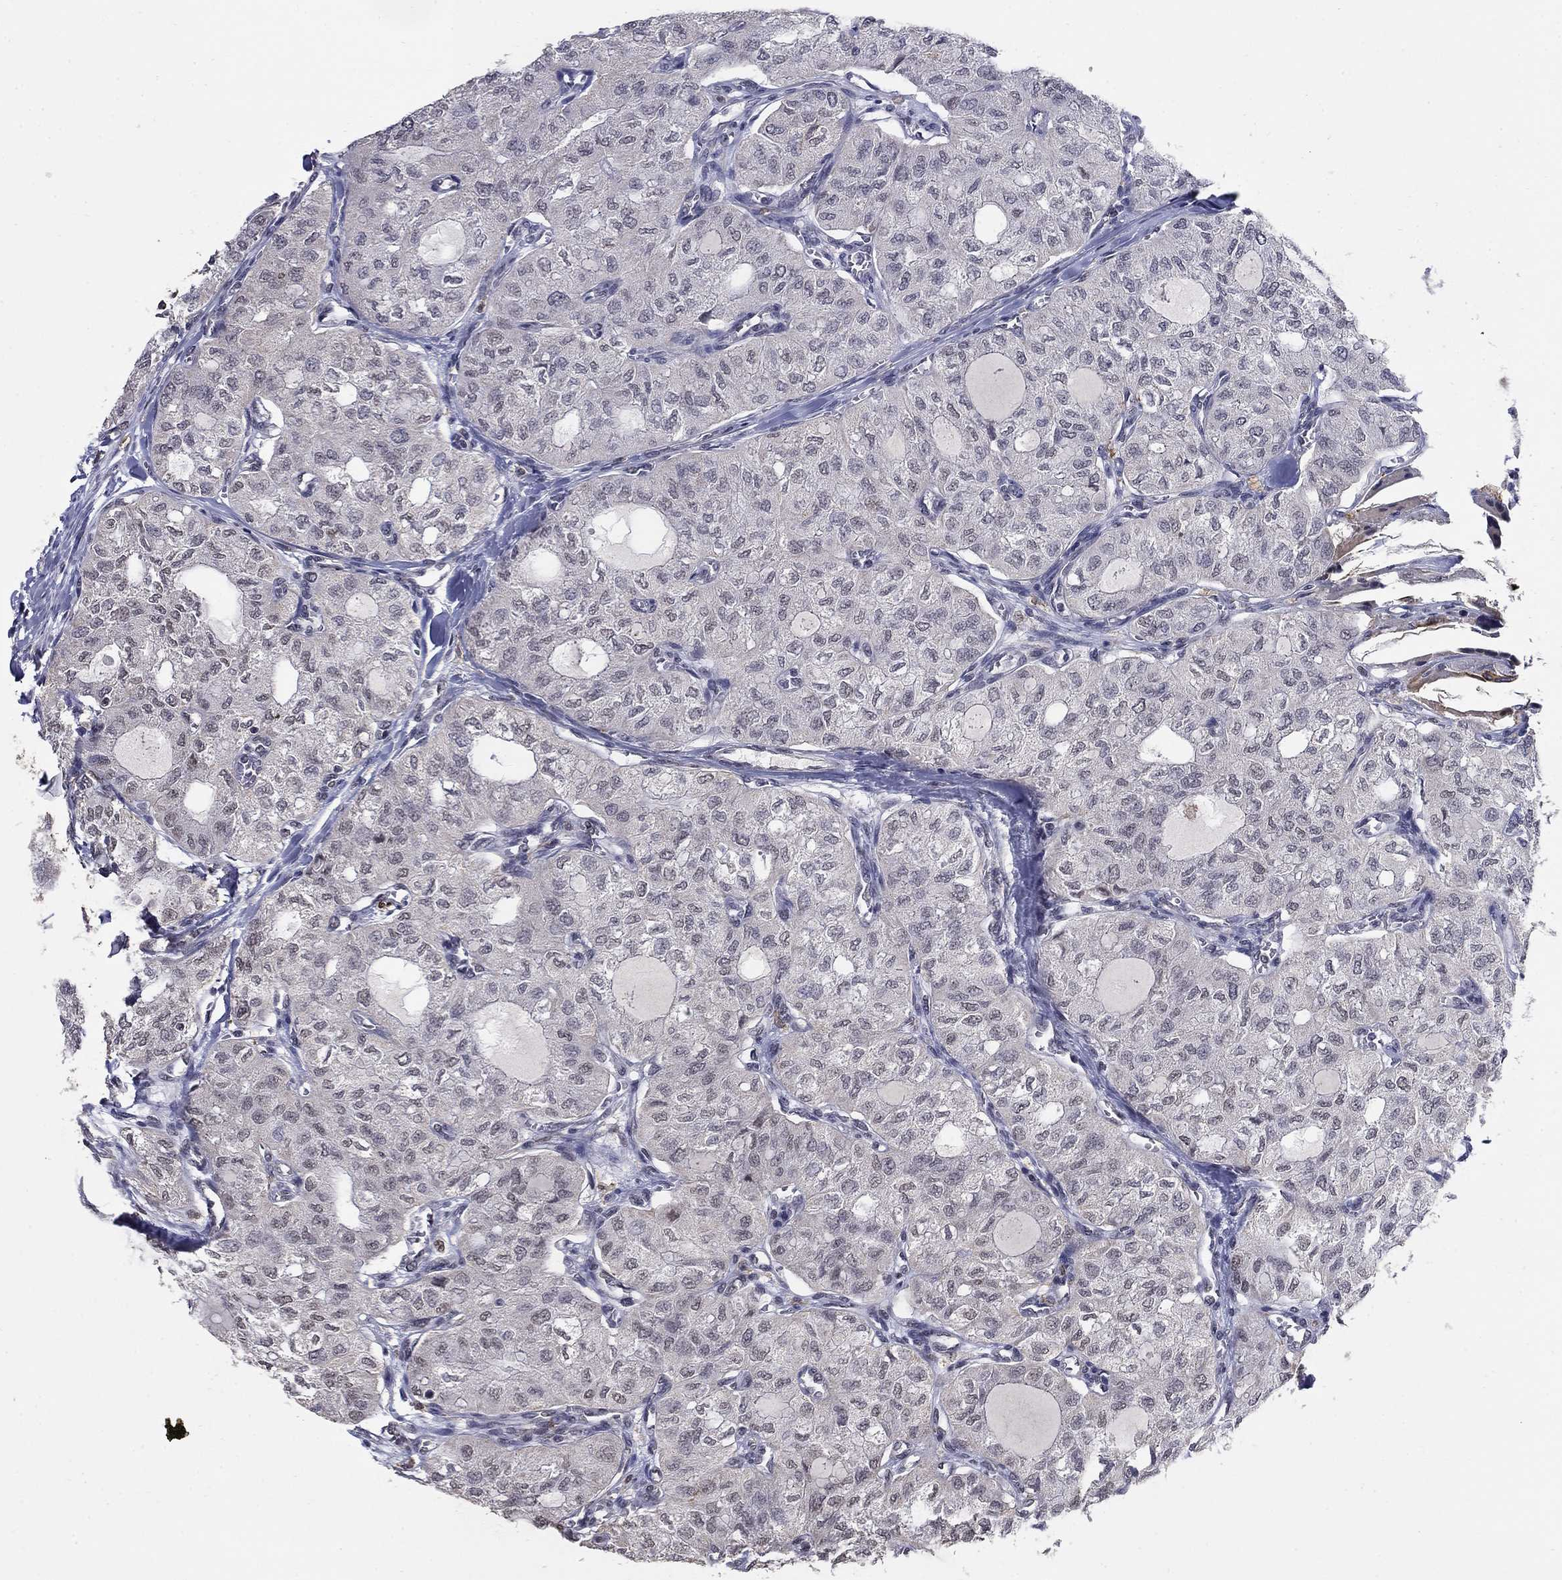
{"staining": {"intensity": "moderate", "quantity": "<25%", "location": "nuclear"}, "tissue": "thyroid cancer", "cell_type": "Tumor cells", "image_type": "cancer", "snomed": [{"axis": "morphology", "description": "Follicular adenoma carcinoma, NOS"}, {"axis": "topography", "description": "Thyroid gland"}], "caption": "Thyroid follicular adenoma carcinoma tissue exhibits moderate nuclear staining in about <25% of tumor cells The staining is performed using DAB (3,3'-diaminobenzidine) brown chromogen to label protein expression. The nuclei are counter-stained blue using hematoxylin.", "gene": "GRIA3", "patient": {"sex": "male", "age": 75}}